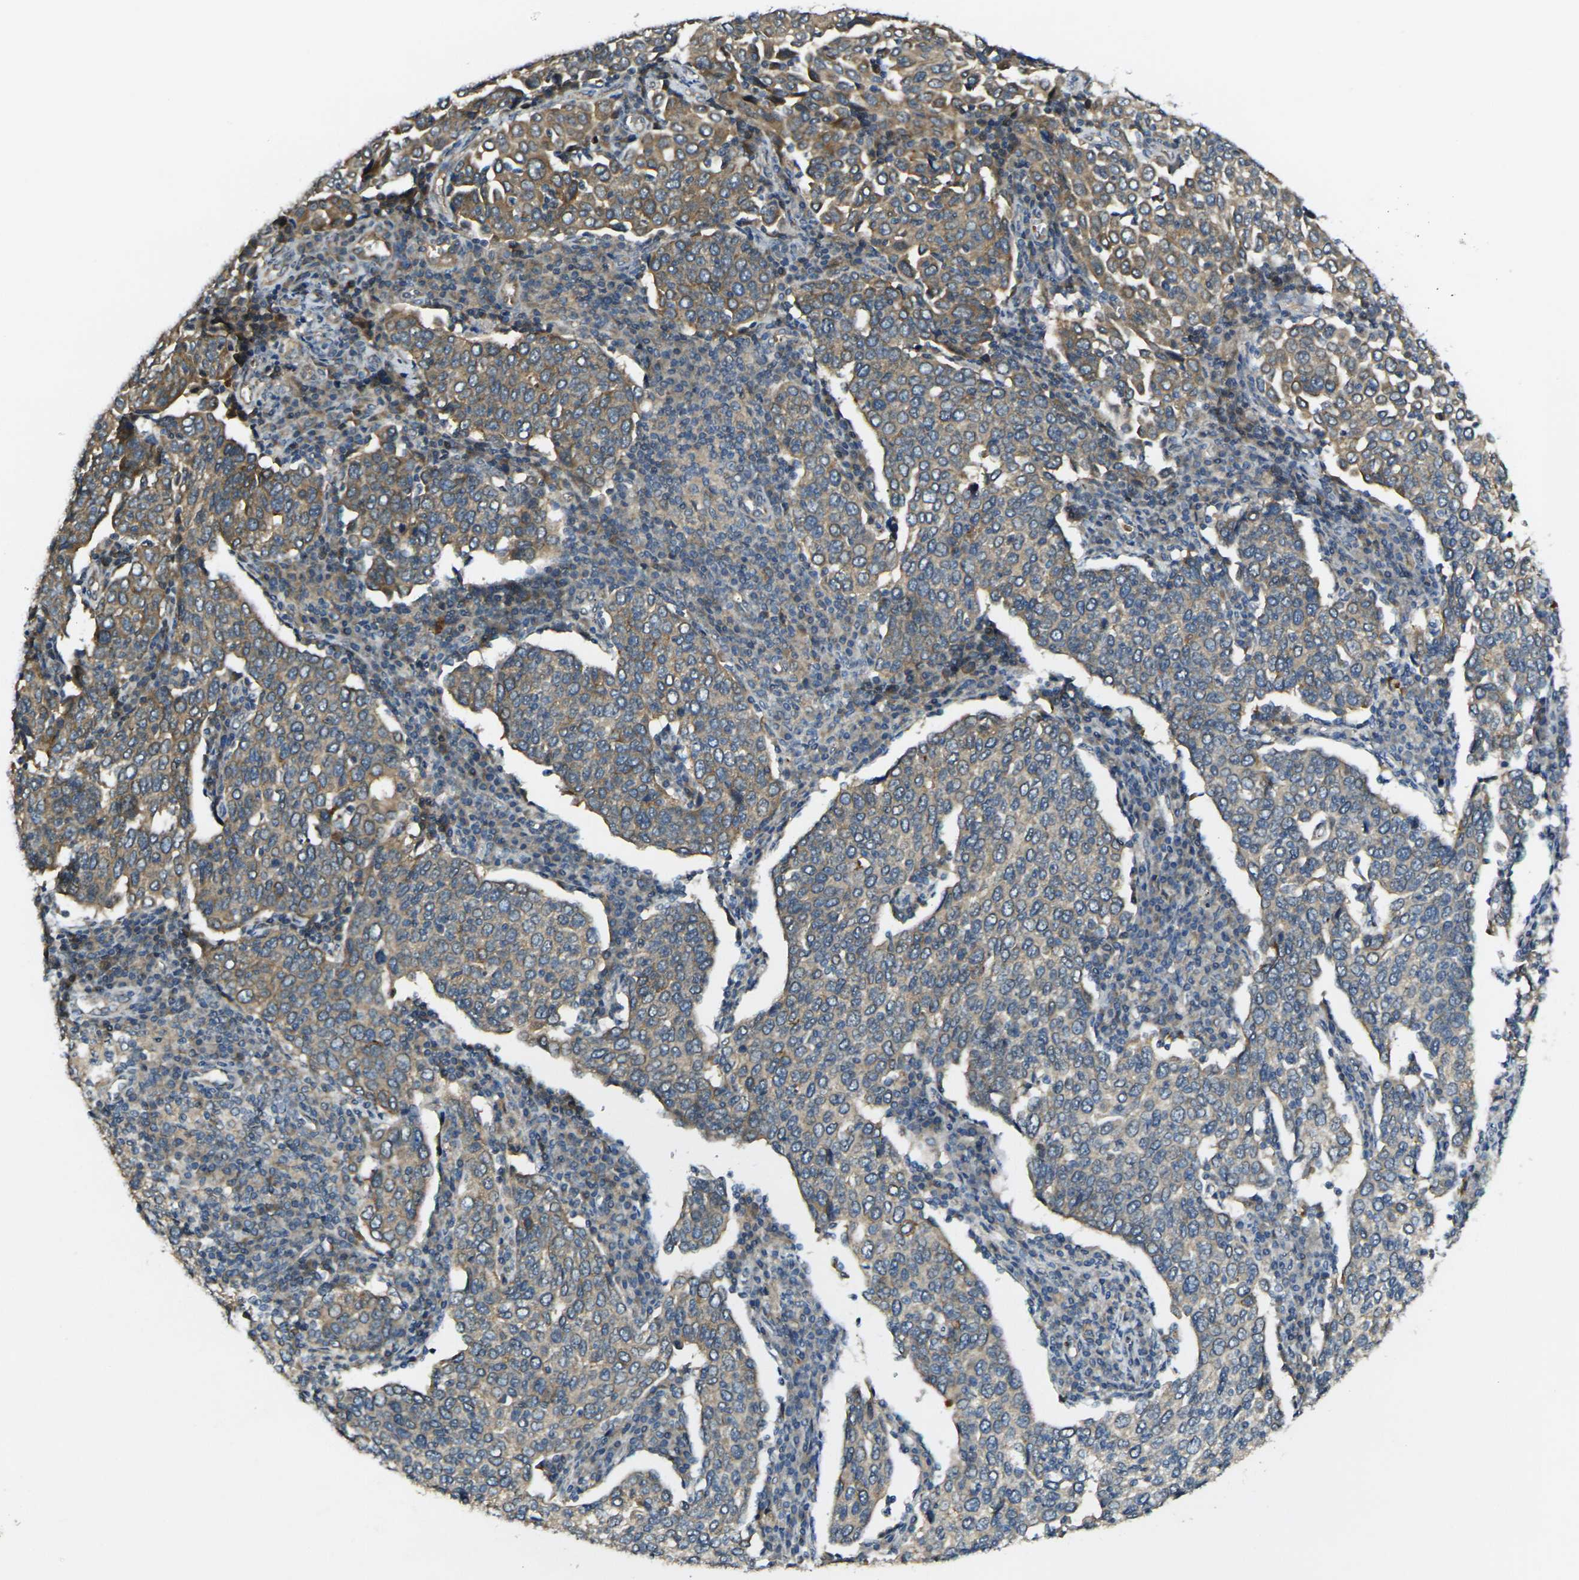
{"staining": {"intensity": "moderate", "quantity": "25%-75%", "location": "cytoplasmic/membranous"}, "tissue": "cervical cancer", "cell_type": "Tumor cells", "image_type": "cancer", "snomed": [{"axis": "morphology", "description": "Squamous cell carcinoma, NOS"}, {"axis": "topography", "description": "Cervix"}], "caption": "Tumor cells reveal medium levels of moderate cytoplasmic/membranous positivity in approximately 25%-75% of cells in cervical squamous cell carcinoma. (brown staining indicates protein expression, while blue staining denotes nuclei).", "gene": "GNA12", "patient": {"sex": "female", "age": 40}}